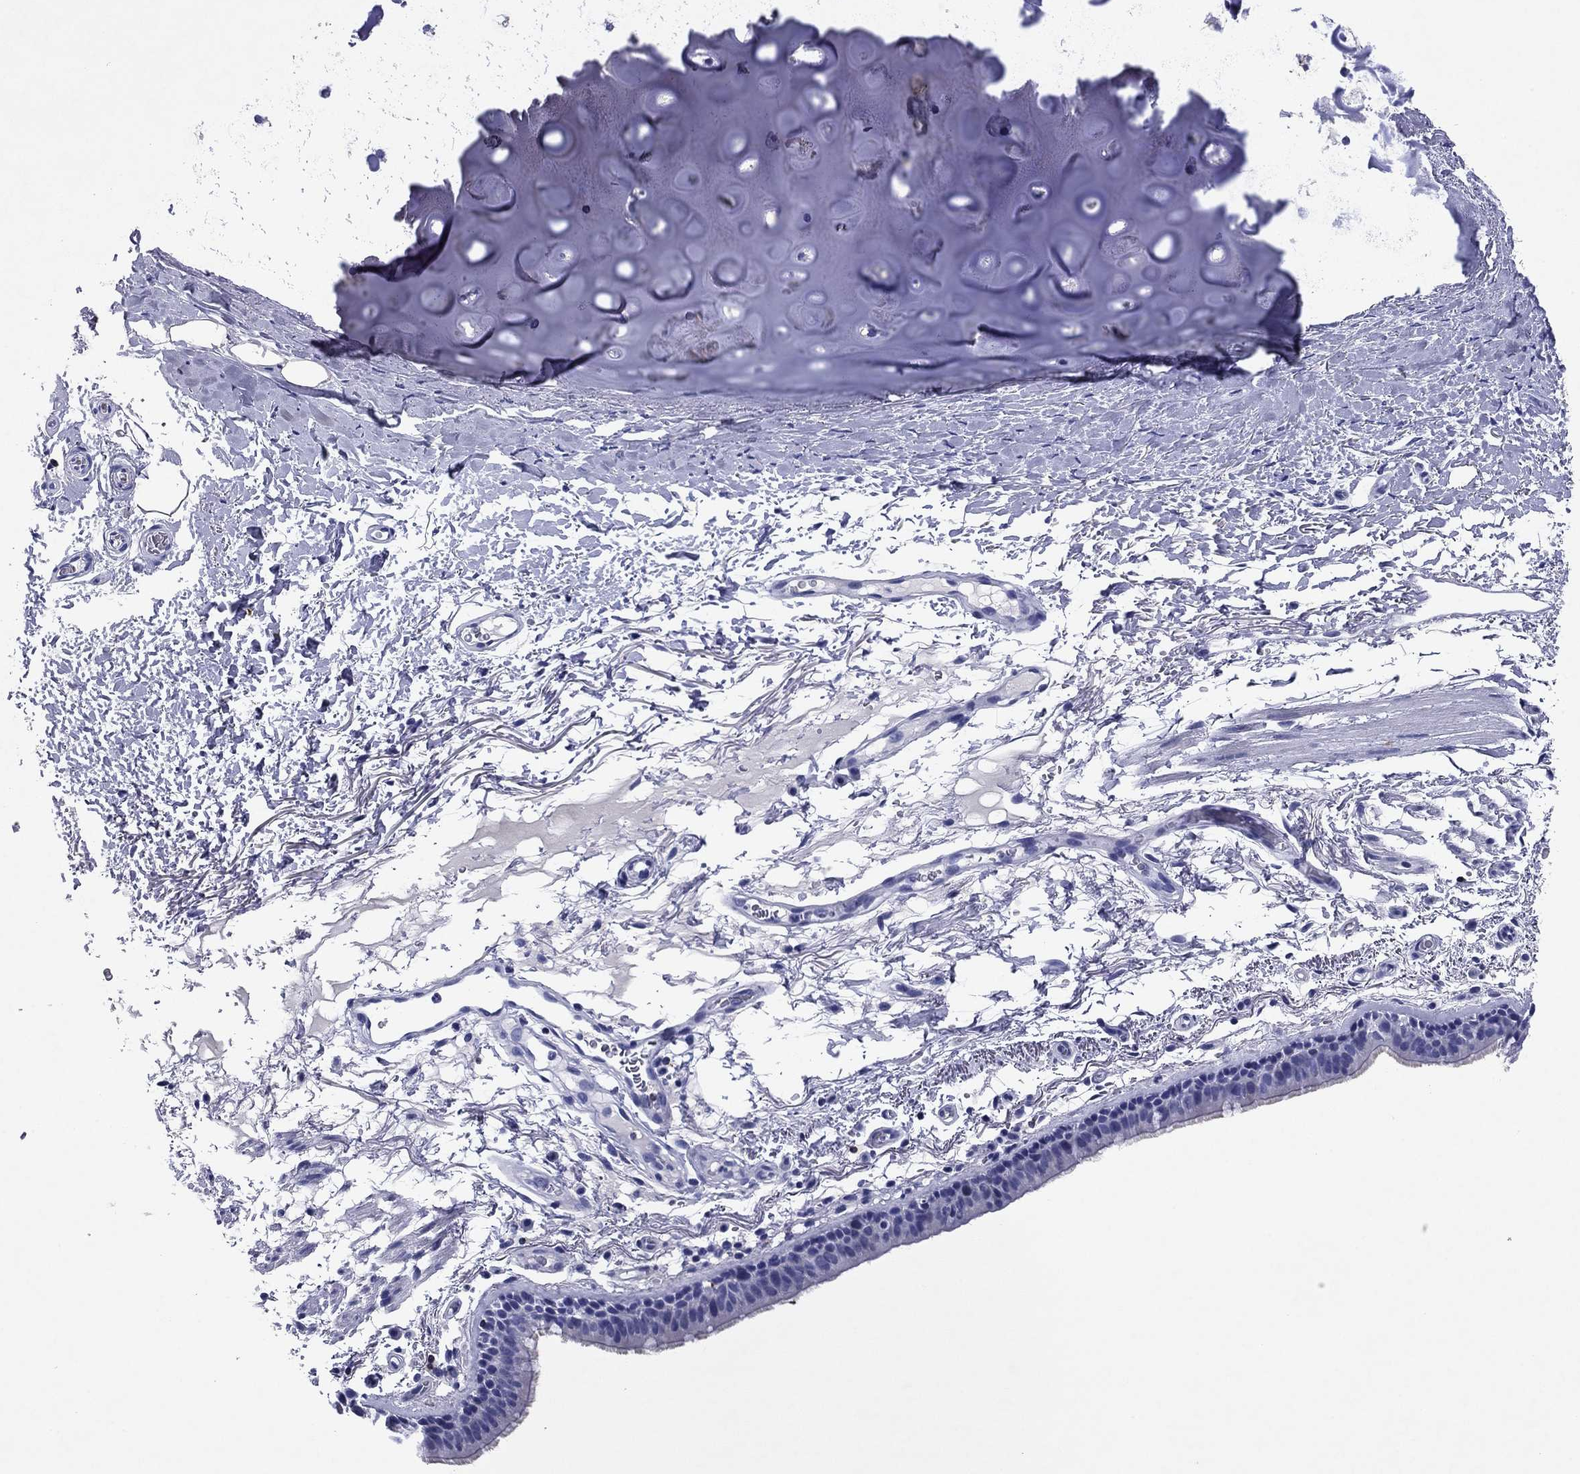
{"staining": {"intensity": "negative", "quantity": "none", "location": "none"}, "tissue": "bronchus", "cell_type": "Respiratory epithelial cells", "image_type": "normal", "snomed": [{"axis": "morphology", "description": "Normal tissue, NOS"}, {"axis": "topography", "description": "Lymph node"}, {"axis": "topography", "description": "Bronchus"}], "caption": "This is an immunohistochemistry image of unremarkable bronchus. There is no staining in respiratory epithelial cells.", "gene": "GZMK", "patient": {"sex": "female", "age": 70}}